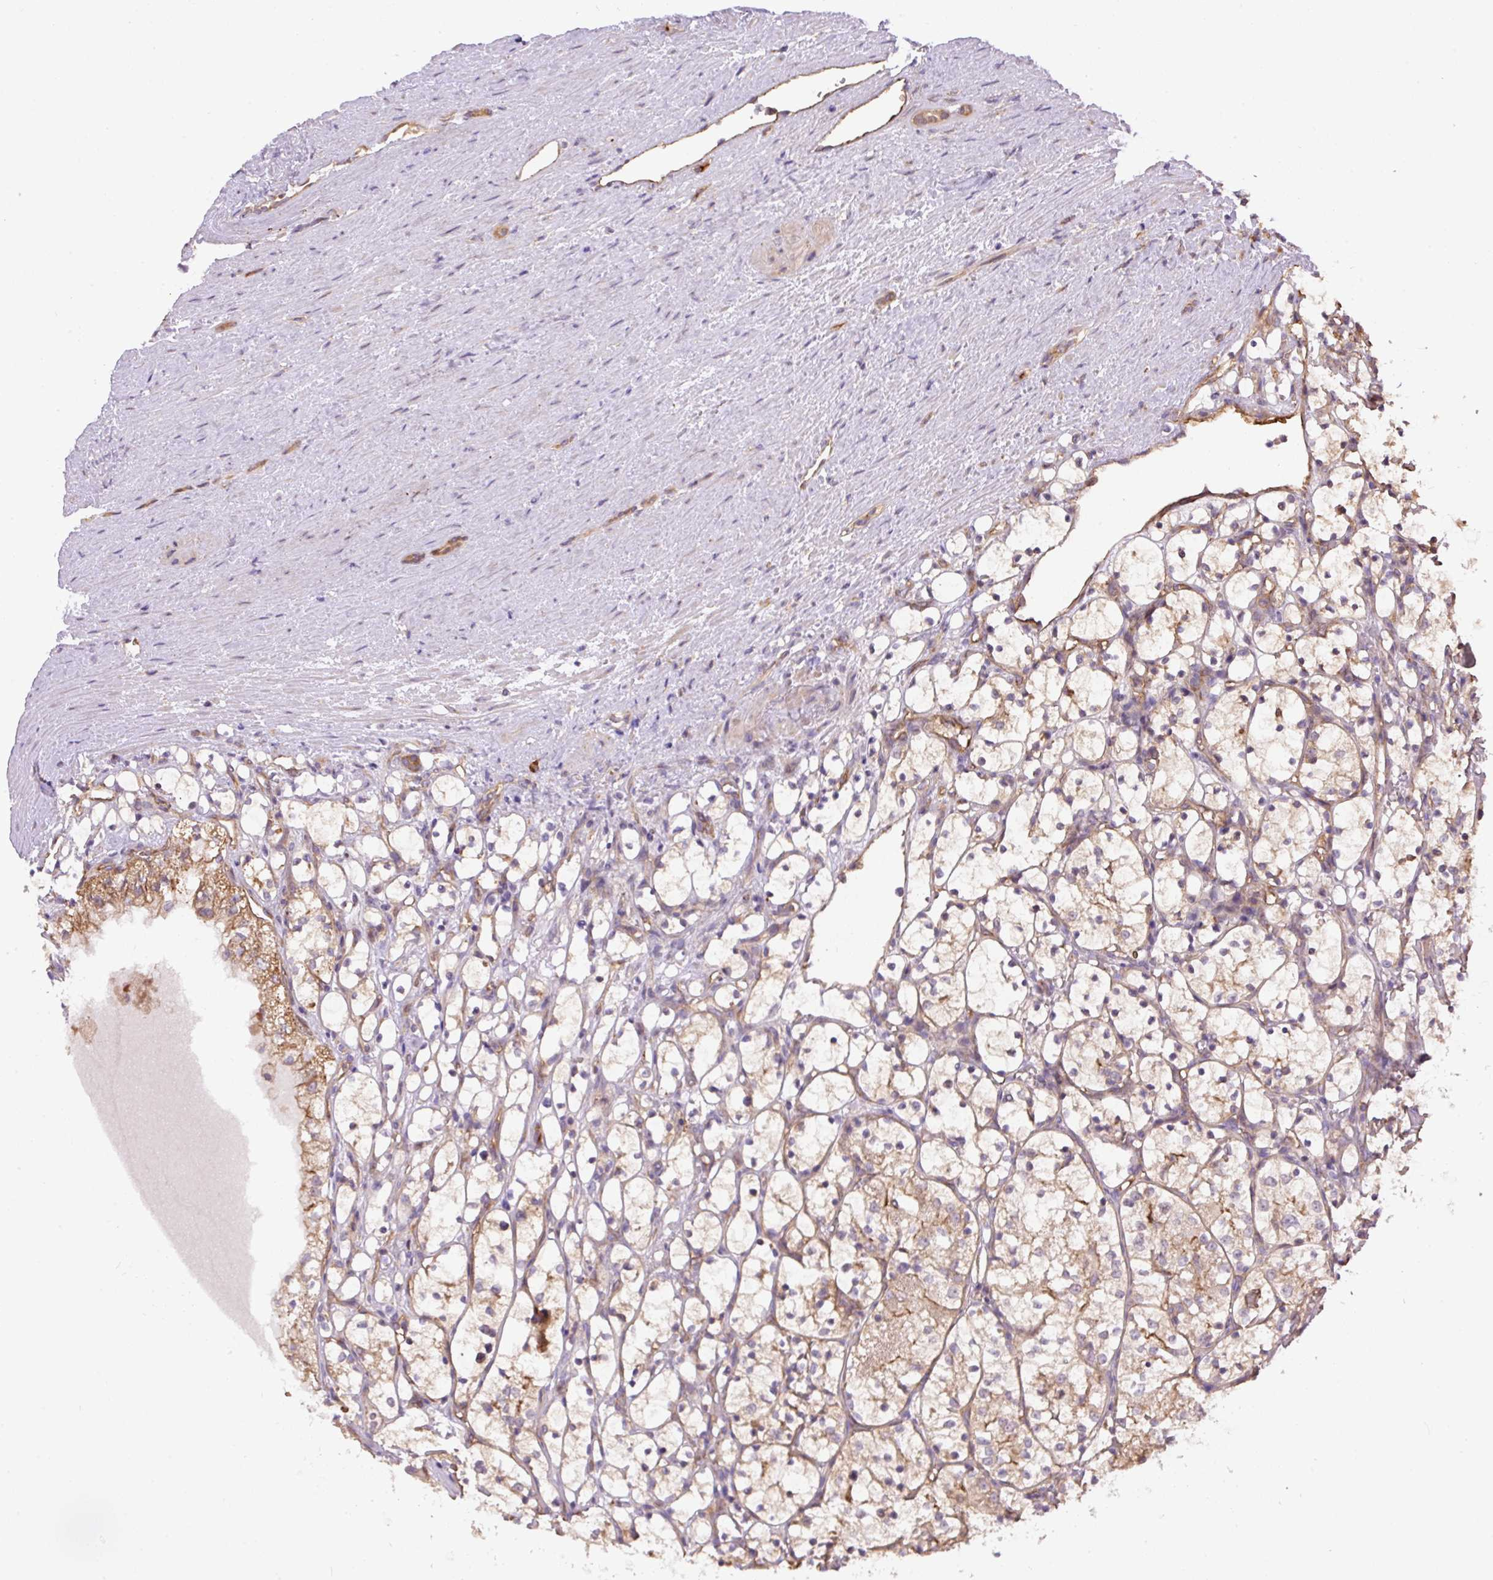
{"staining": {"intensity": "moderate", "quantity": "25%-75%", "location": "cytoplasmic/membranous"}, "tissue": "renal cancer", "cell_type": "Tumor cells", "image_type": "cancer", "snomed": [{"axis": "morphology", "description": "Adenocarcinoma, NOS"}, {"axis": "topography", "description": "Kidney"}], "caption": "A brown stain shows moderate cytoplasmic/membranous staining of a protein in human renal cancer (adenocarcinoma) tumor cells. (brown staining indicates protein expression, while blue staining denotes nuclei).", "gene": "PPME1", "patient": {"sex": "female", "age": 69}}